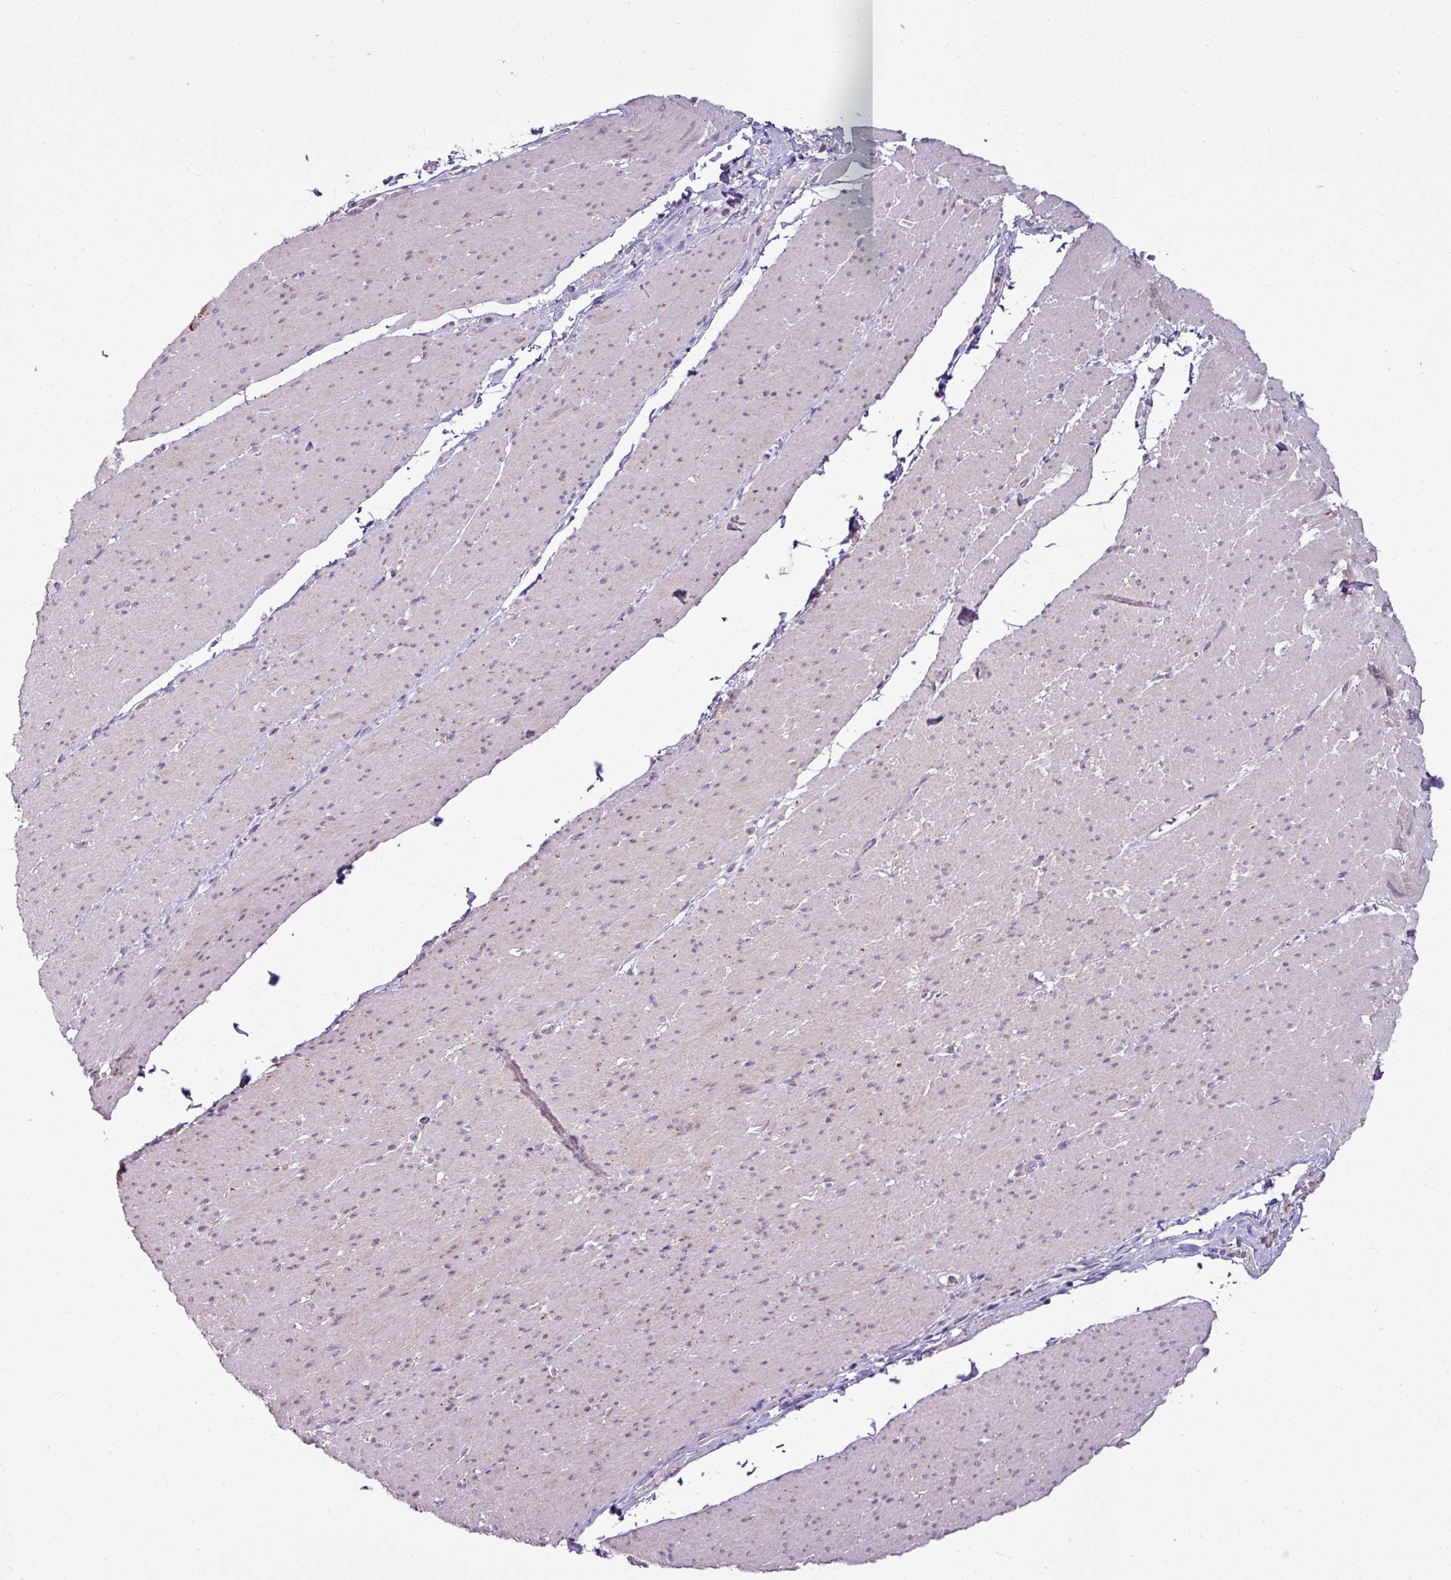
{"staining": {"intensity": "negative", "quantity": "none", "location": "none"}, "tissue": "smooth muscle", "cell_type": "Smooth muscle cells", "image_type": "normal", "snomed": [{"axis": "morphology", "description": "Normal tissue, NOS"}, {"axis": "topography", "description": "Smooth muscle"}, {"axis": "topography", "description": "Rectum"}], "caption": "High power microscopy image of an immunohistochemistry (IHC) histopathology image of normal smooth muscle, revealing no significant expression in smooth muscle cells.", "gene": "GAN", "patient": {"sex": "male", "age": 53}}